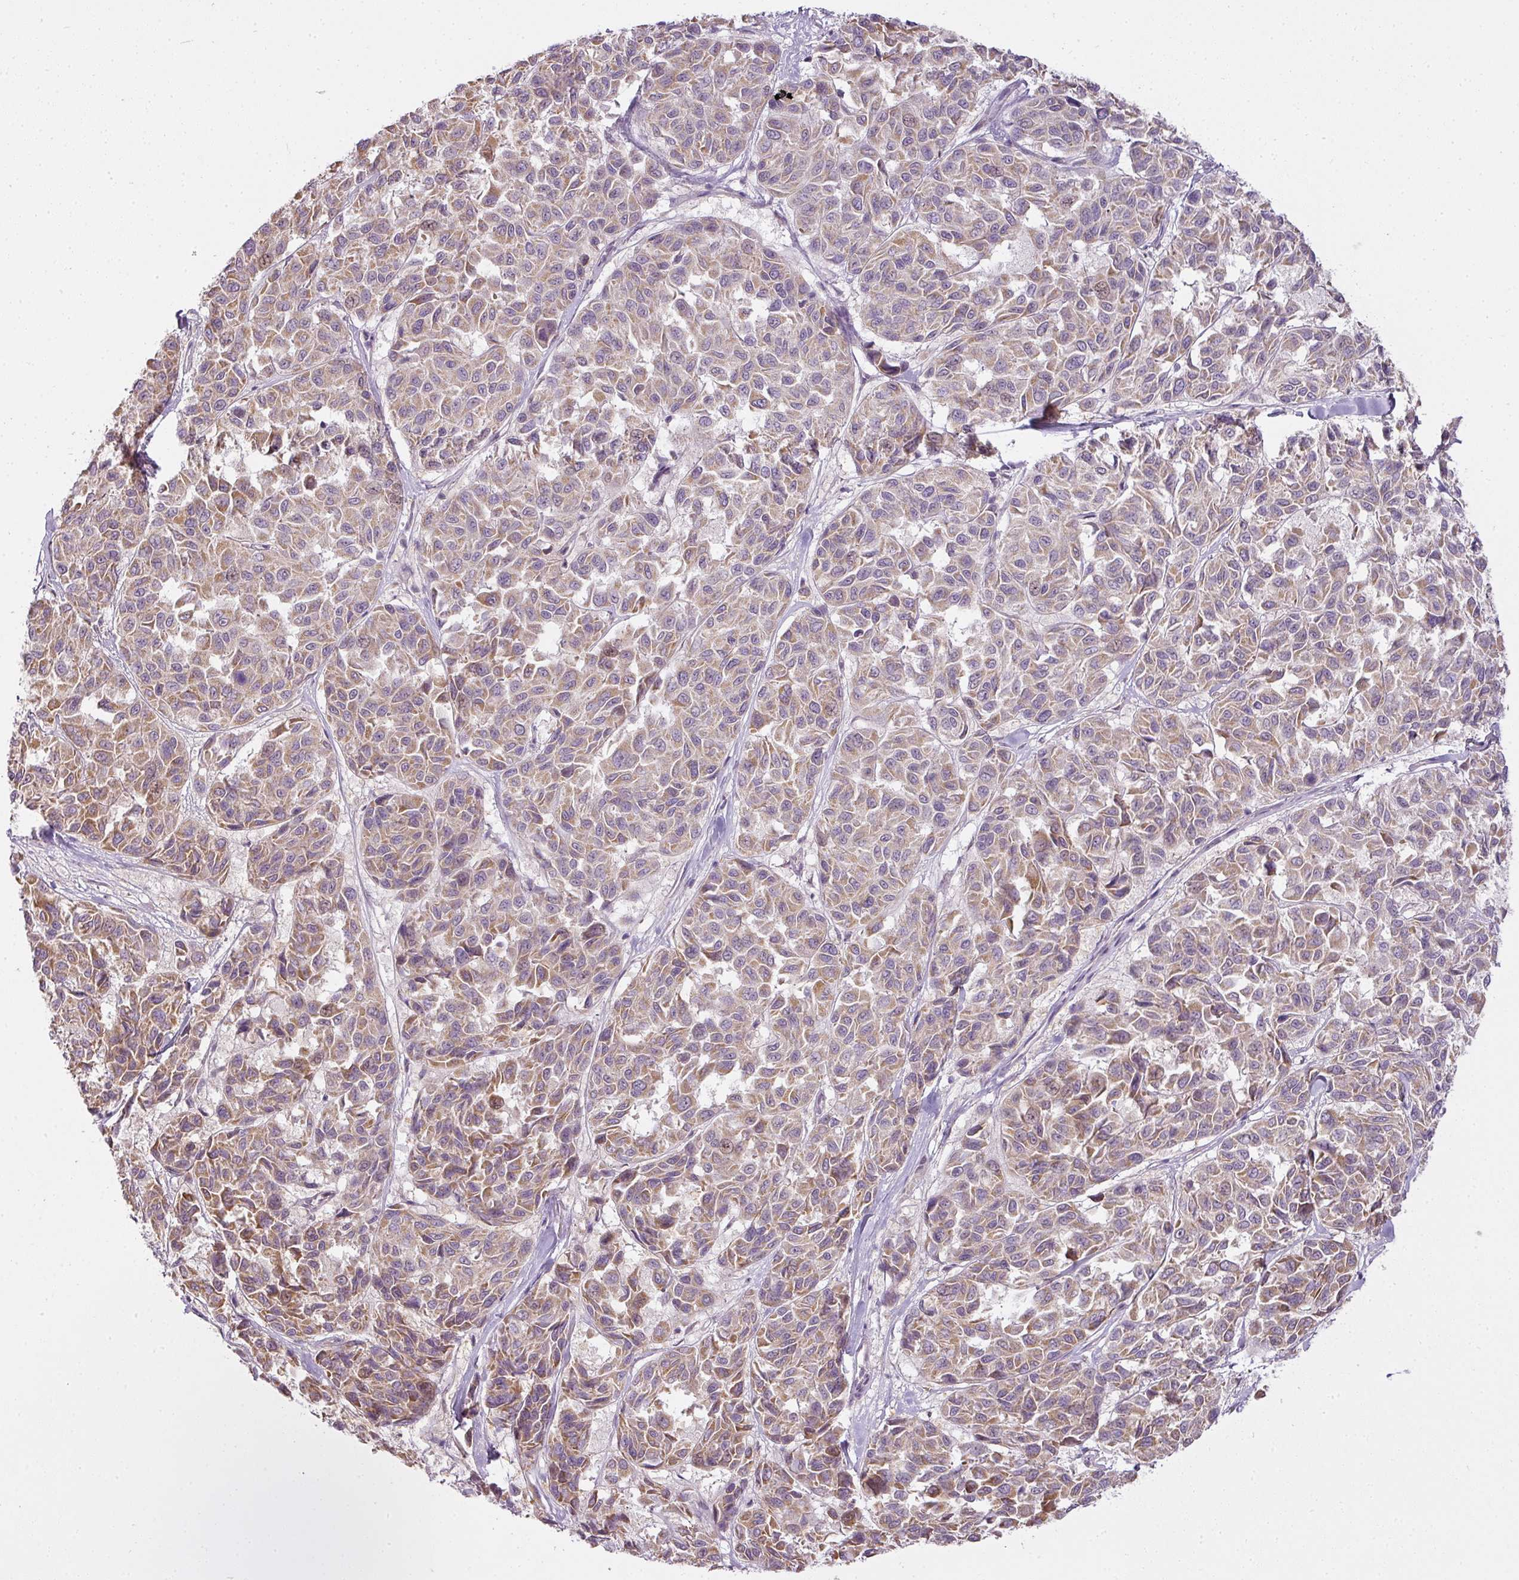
{"staining": {"intensity": "moderate", "quantity": "25%-75%", "location": "cytoplasmic/membranous"}, "tissue": "melanoma", "cell_type": "Tumor cells", "image_type": "cancer", "snomed": [{"axis": "morphology", "description": "Malignant melanoma, NOS"}, {"axis": "topography", "description": "Skin"}], "caption": "Melanoma stained with a protein marker reveals moderate staining in tumor cells.", "gene": "LY75", "patient": {"sex": "female", "age": 66}}